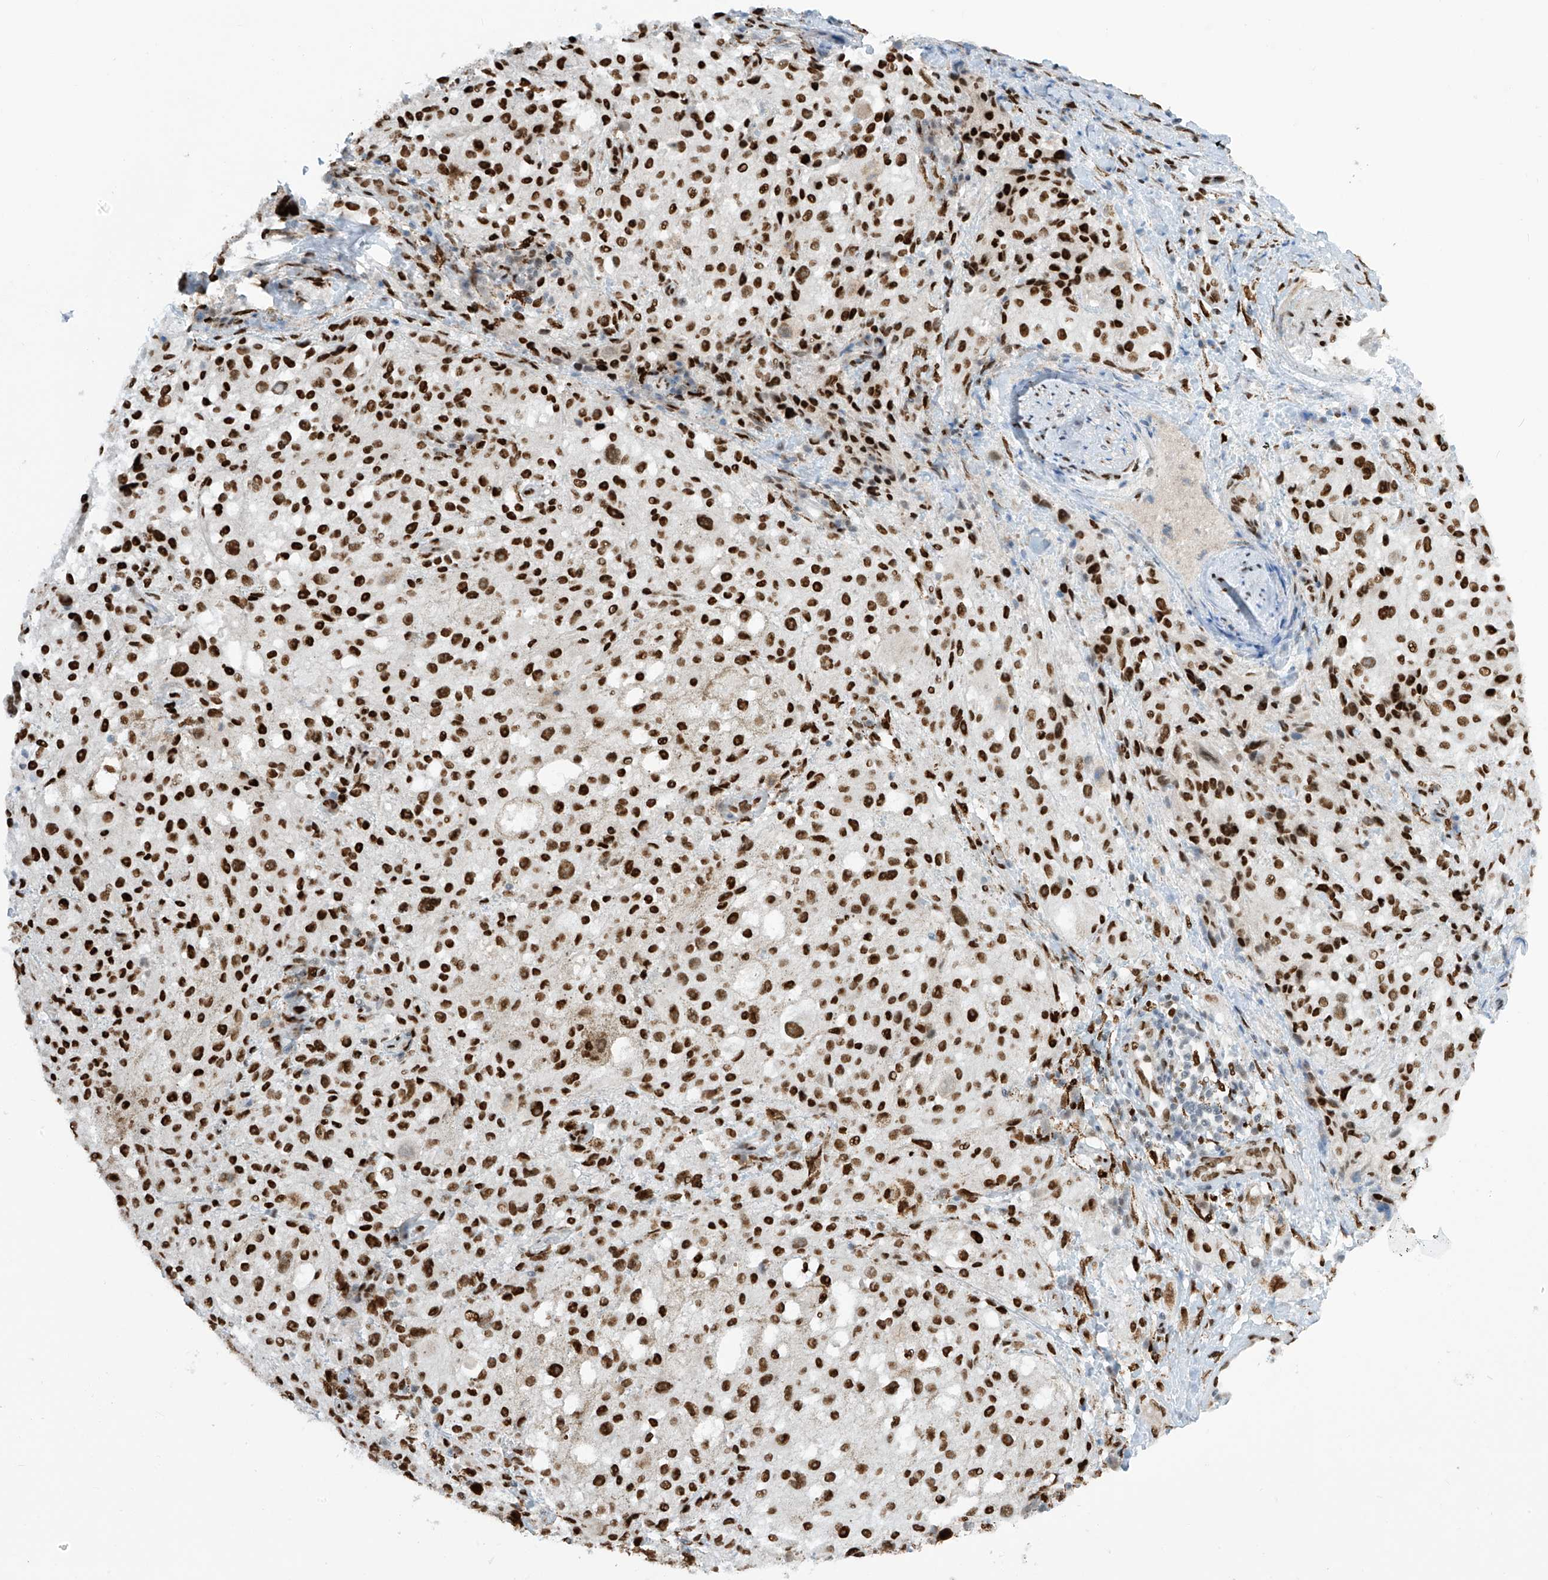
{"staining": {"intensity": "strong", "quantity": ">75%", "location": "nuclear"}, "tissue": "melanoma", "cell_type": "Tumor cells", "image_type": "cancer", "snomed": [{"axis": "morphology", "description": "Necrosis, NOS"}, {"axis": "morphology", "description": "Malignant melanoma, NOS"}, {"axis": "topography", "description": "Skin"}], "caption": "An image of malignant melanoma stained for a protein reveals strong nuclear brown staining in tumor cells.", "gene": "PM20D2", "patient": {"sex": "female", "age": 87}}